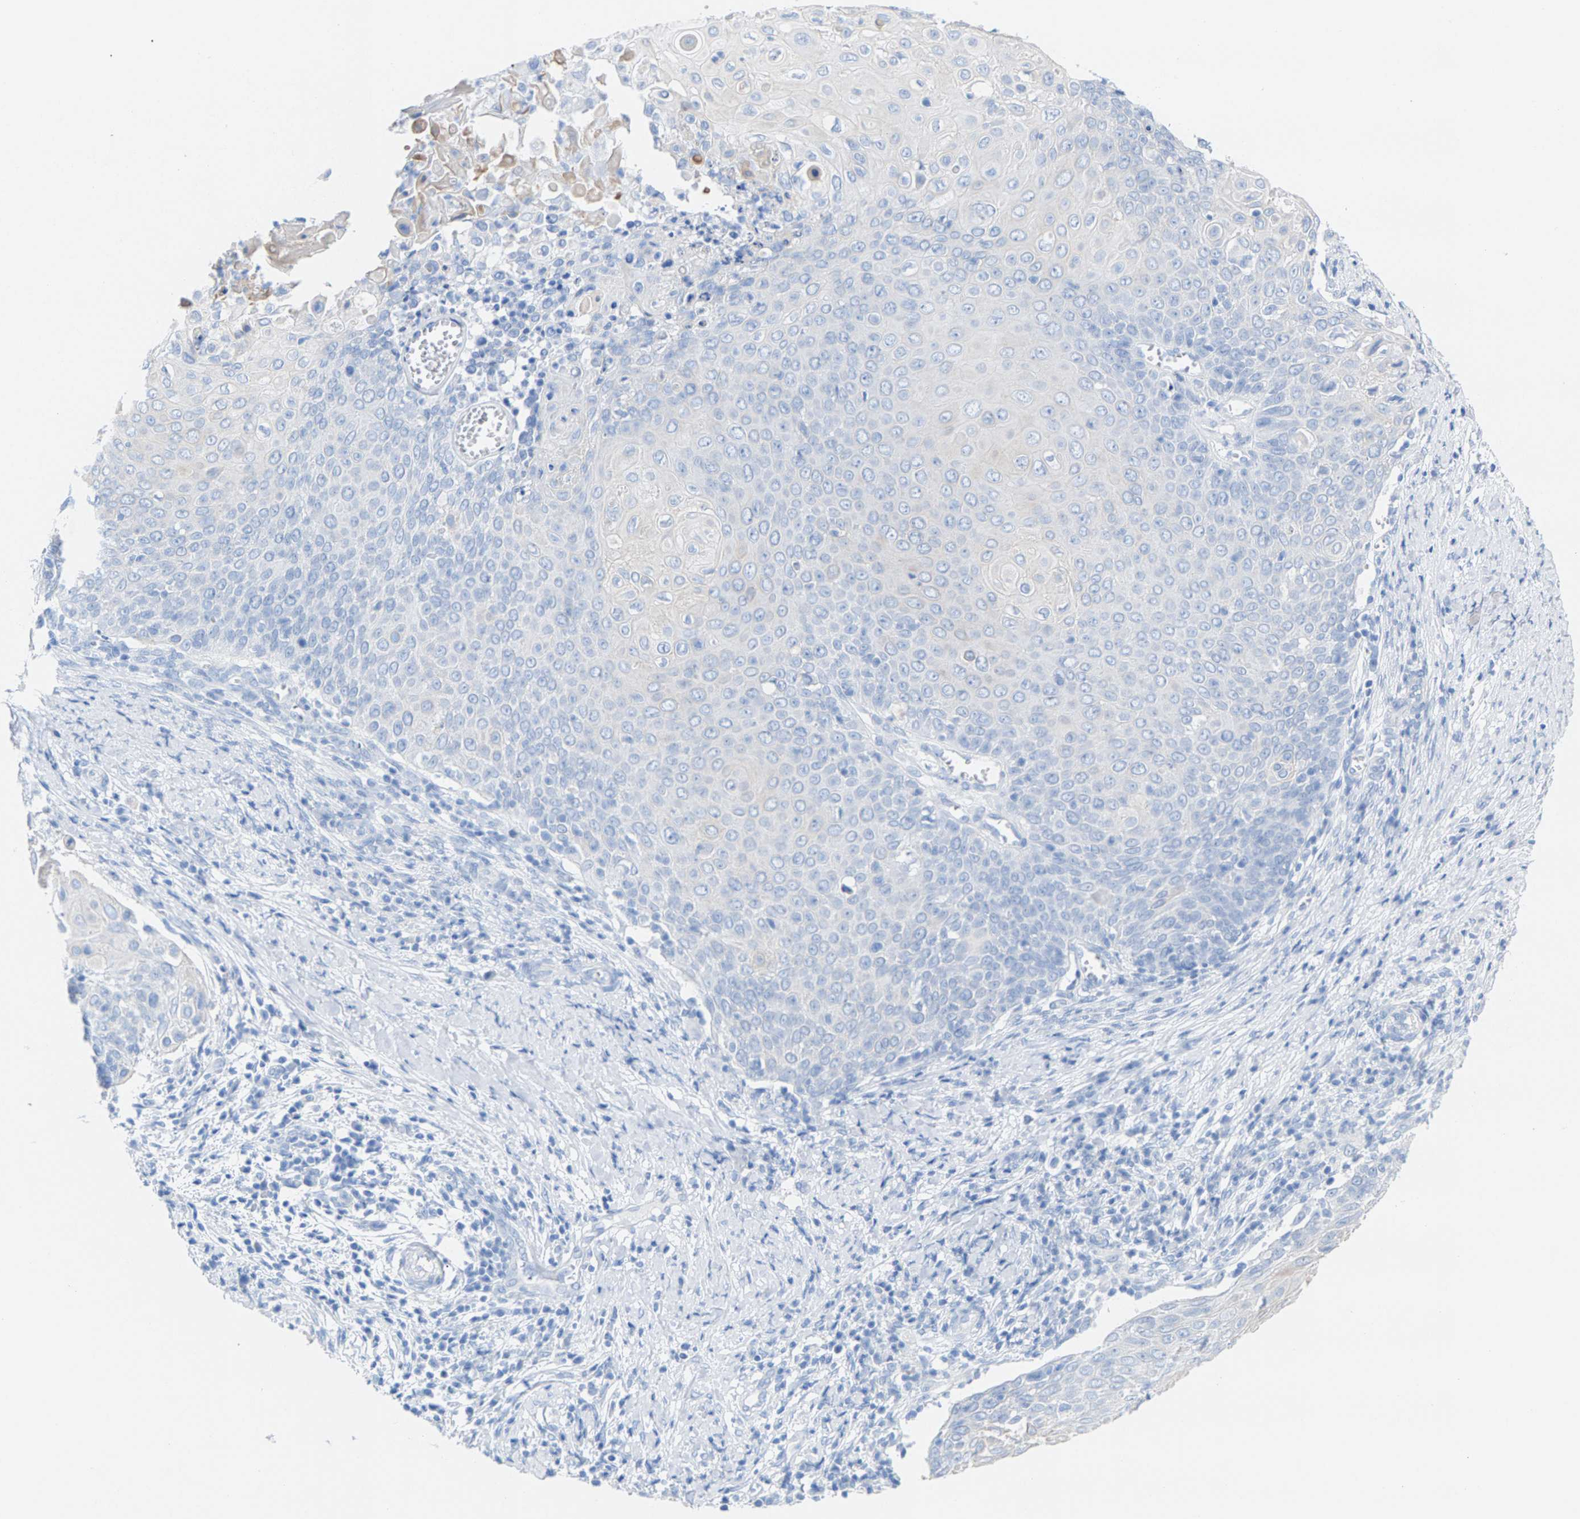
{"staining": {"intensity": "negative", "quantity": "none", "location": "none"}, "tissue": "cervical cancer", "cell_type": "Tumor cells", "image_type": "cancer", "snomed": [{"axis": "morphology", "description": "Squamous cell carcinoma, NOS"}, {"axis": "topography", "description": "Cervix"}], "caption": "Immunohistochemistry of human cervical cancer displays no positivity in tumor cells.", "gene": "CPA1", "patient": {"sex": "female", "age": 39}}